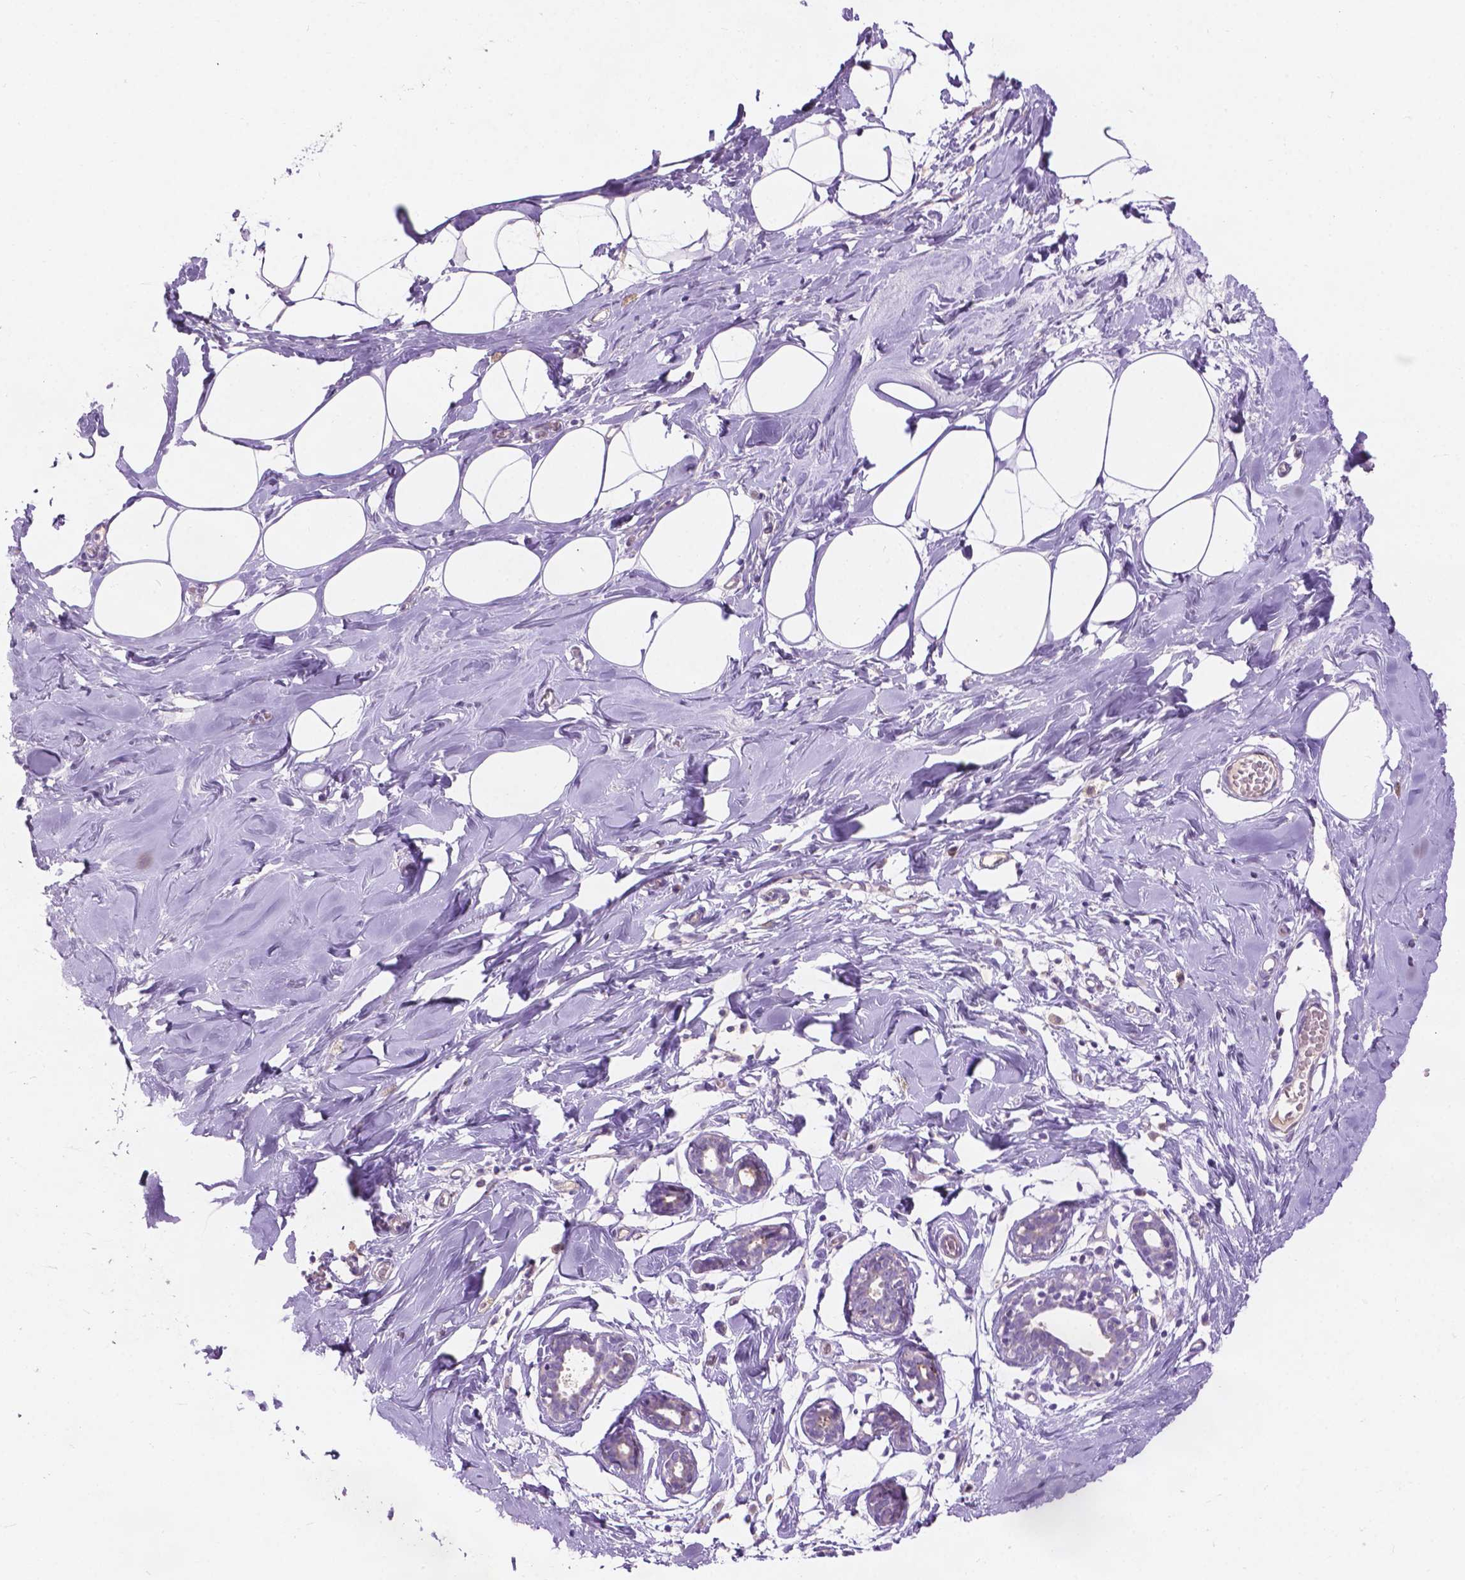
{"staining": {"intensity": "negative", "quantity": "none", "location": "none"}, "tissue": "breast", "cell_type": "Adipocytes", "image_type": "normal", "snomed": [{"axis": "morphology", "description": "Normal tissue, NOS"}, {"axis": "topography", "description": "Breast"}], "caption": "Immunohistochemistry (IHC) image of normal breast: human breast stained with DAB (3,3'-diaminobenzidine) demonstrates no significant protein positivity in adipocytes.", "gene": "NOXO1", "patient": {"sex": "female", "age": 27}}